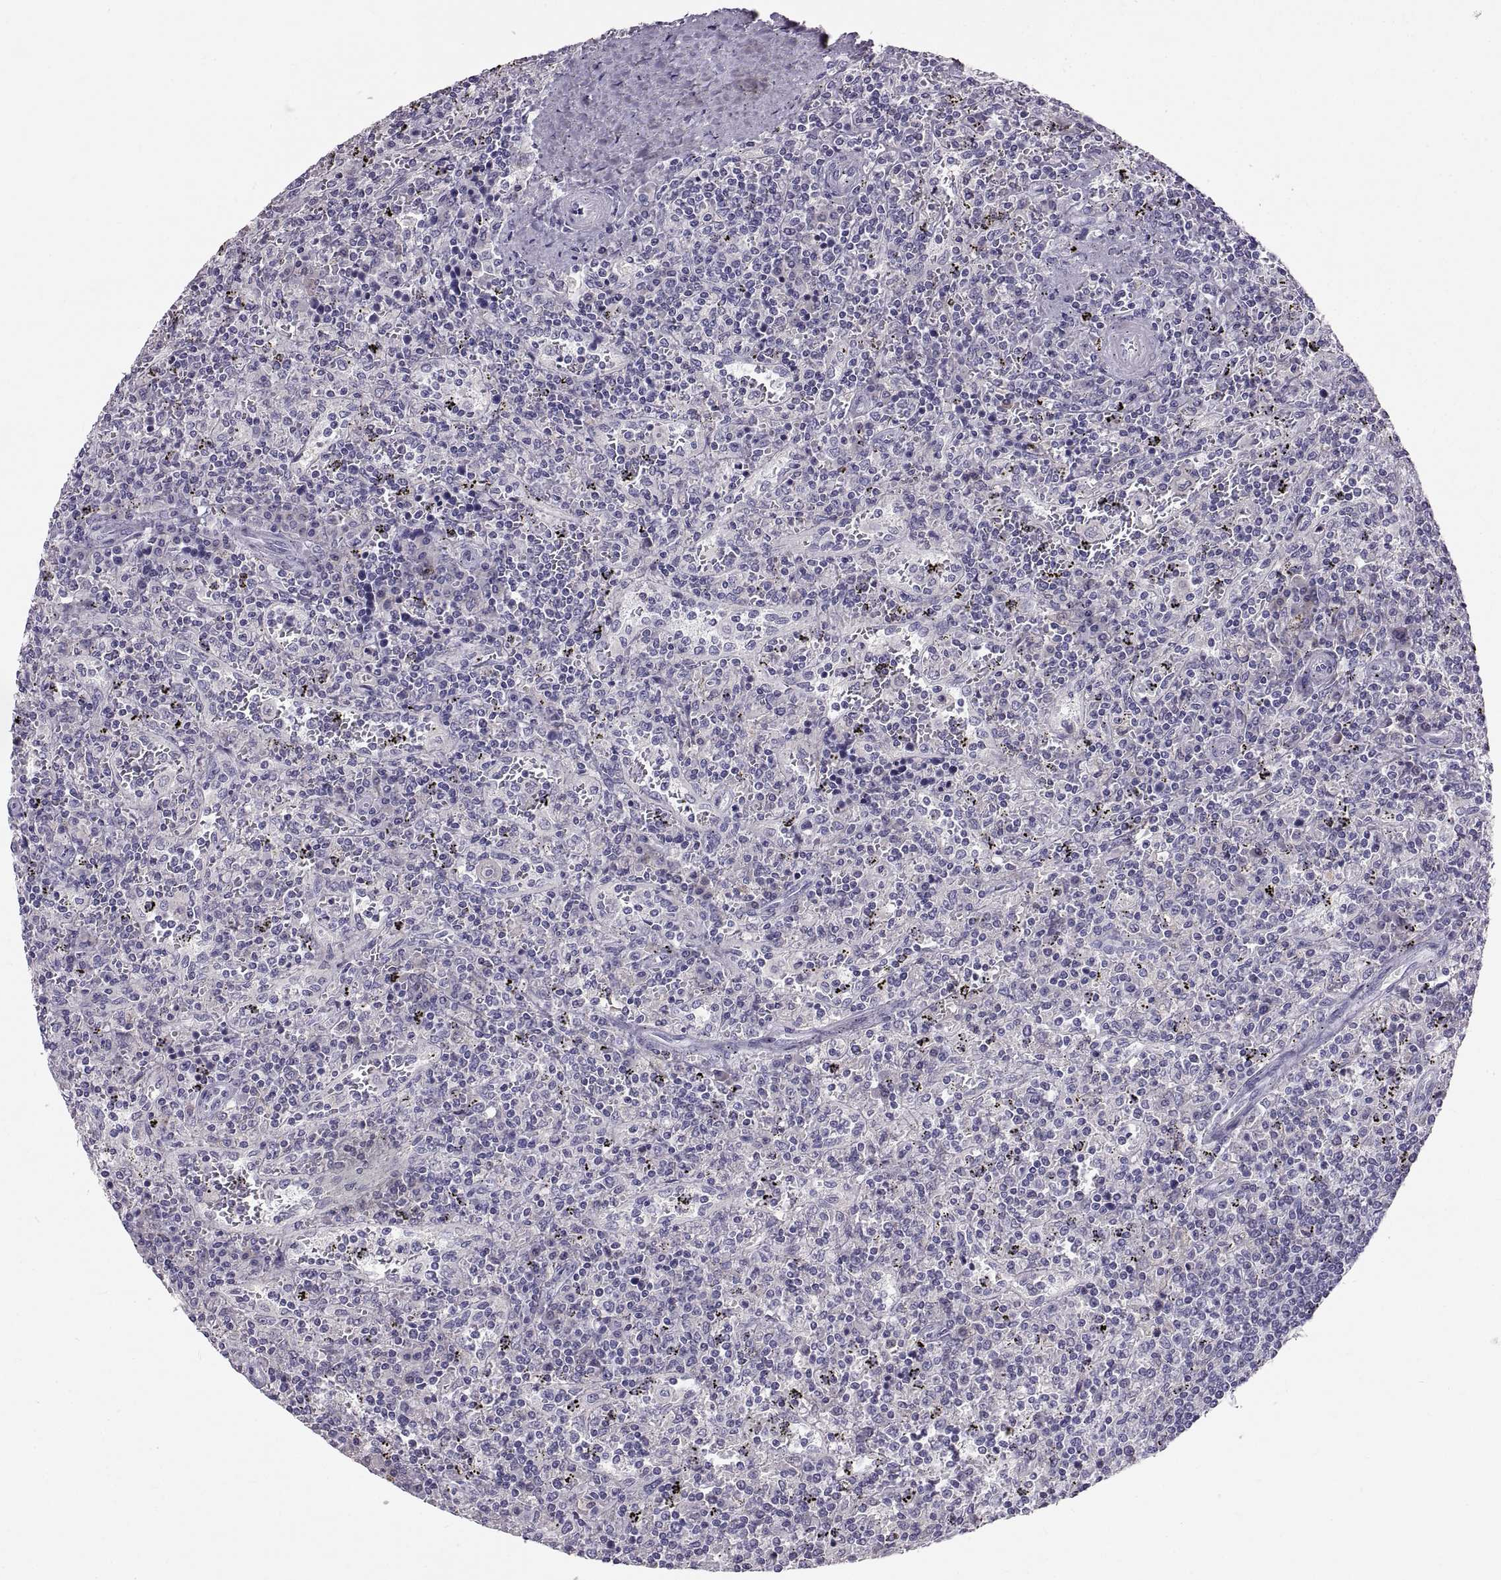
{"staining": {"intensity": "negative", "quantity": "none", "location": "none"}, "tissue": "lymphoma", "cell_type": "Tumor cells", "image_type": "cancer", "snomed": [{"axis": "morphology", "description": "Malignant lymphoma, non-Hodgkin's type, Low grade"}, {"axis": "topography", "description": "Spleen"}], "caption": "Immunohistochemistry (IHC) micrograph of neoplastic tissue: lymphoma stained with DAB (3,3'-diaminobenzidine) shows no significant protein staining in tumor cells. (Stains: DAB immunohistochemistry with hematoxylin counter stain, Microscopy: brightfield microscopy at high magnification).", "gene": "ADAM32", "patient": {"sex": "male", "age": 62}}